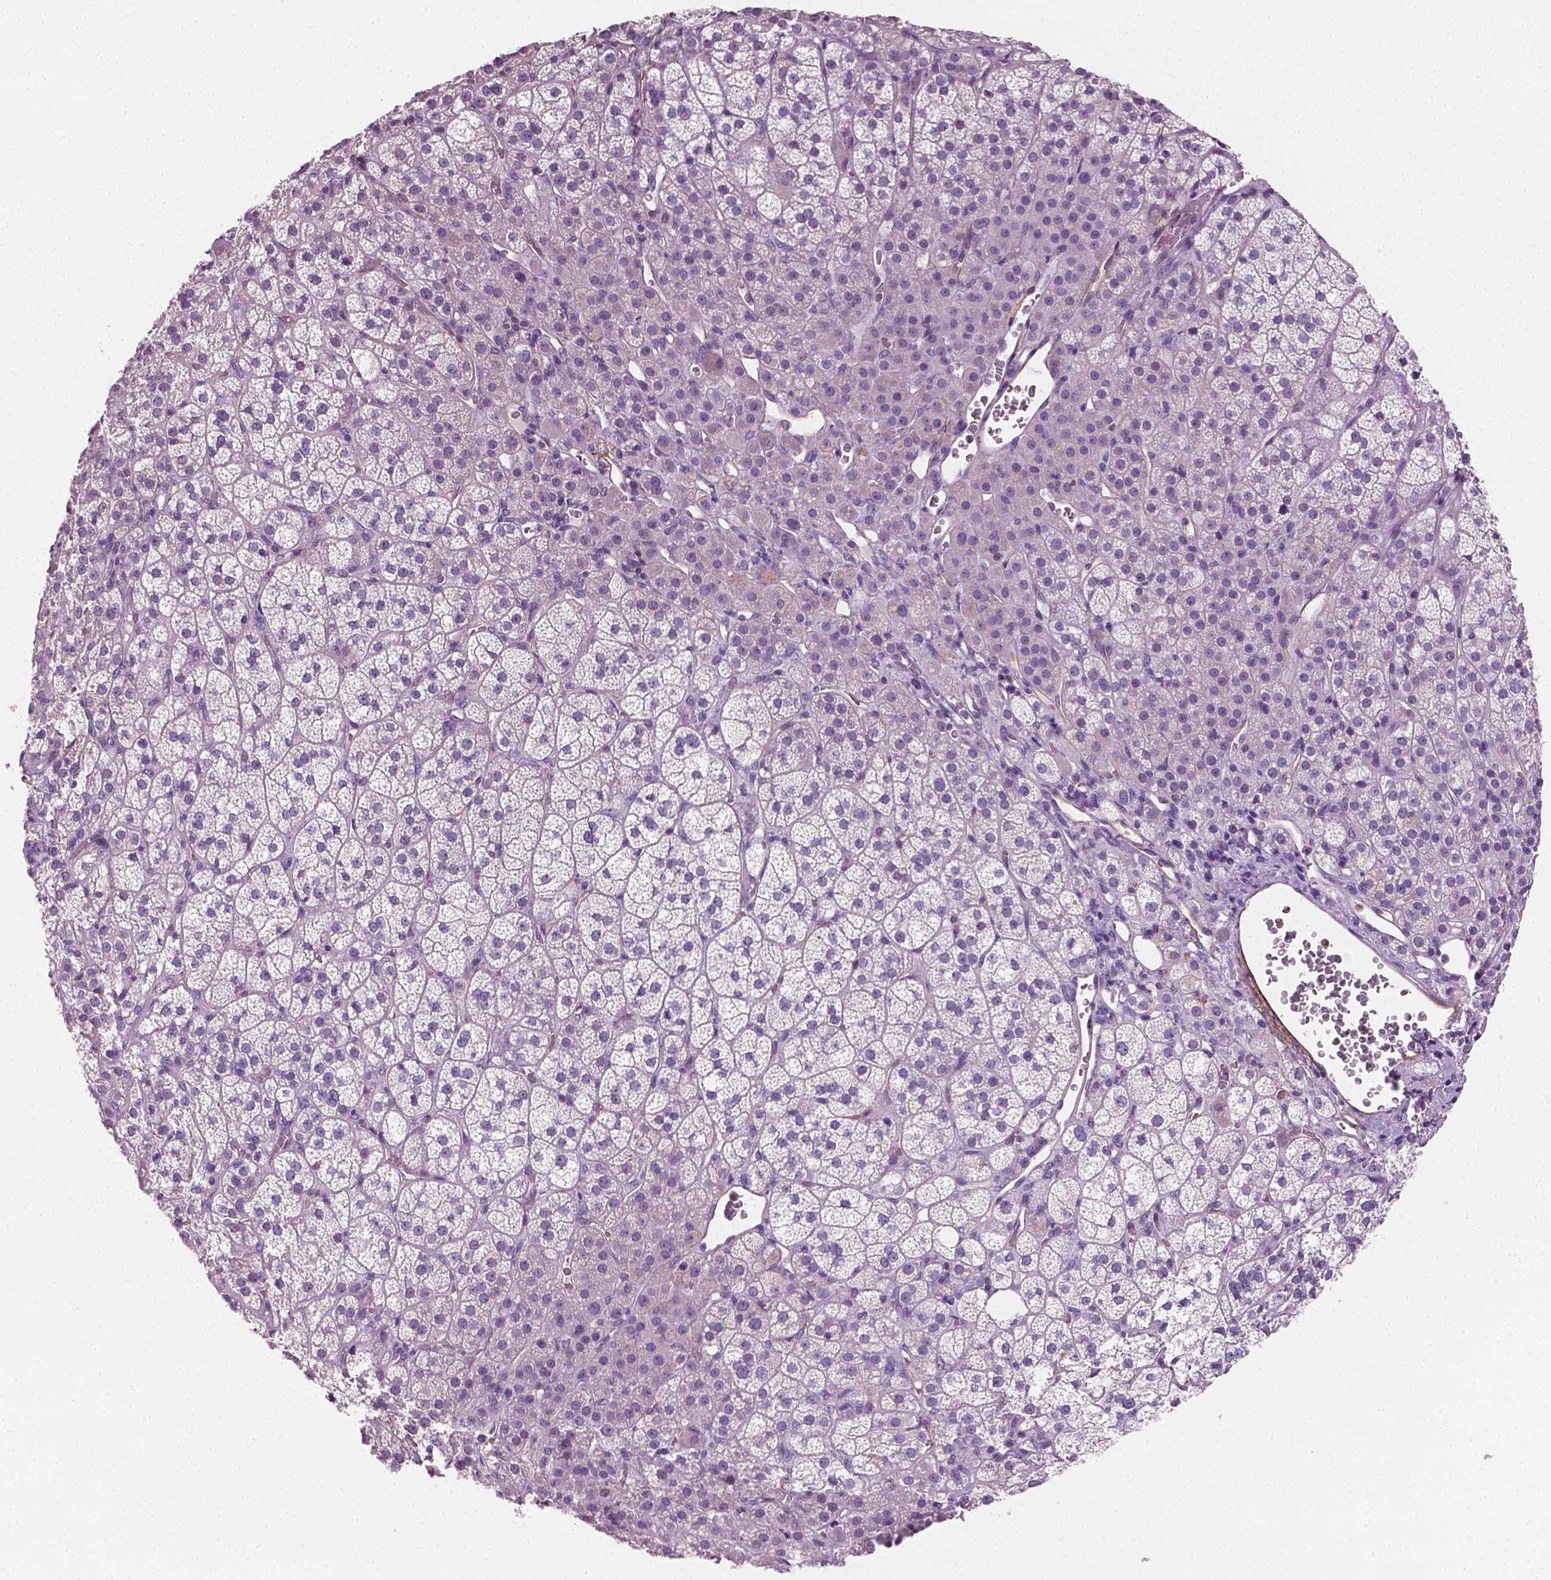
{"staining": {"intensity": "negative", "quantity": "none", "location": "none"}, "tissue": "adrenal gland", "cell_type": "Glandular cells", "image_type": "normal", "snomed": [{"axis": "morphology", "description": "Normal tissue, NOS"}, {"axis": "topography", "description": "Adrenal gland"}], "caption": "The immunohistochemistry image has no significant positivity in glandular cells of adrenal gland.", "gene": "PTX3", "patient": {"sex": "female", "age": 60}}